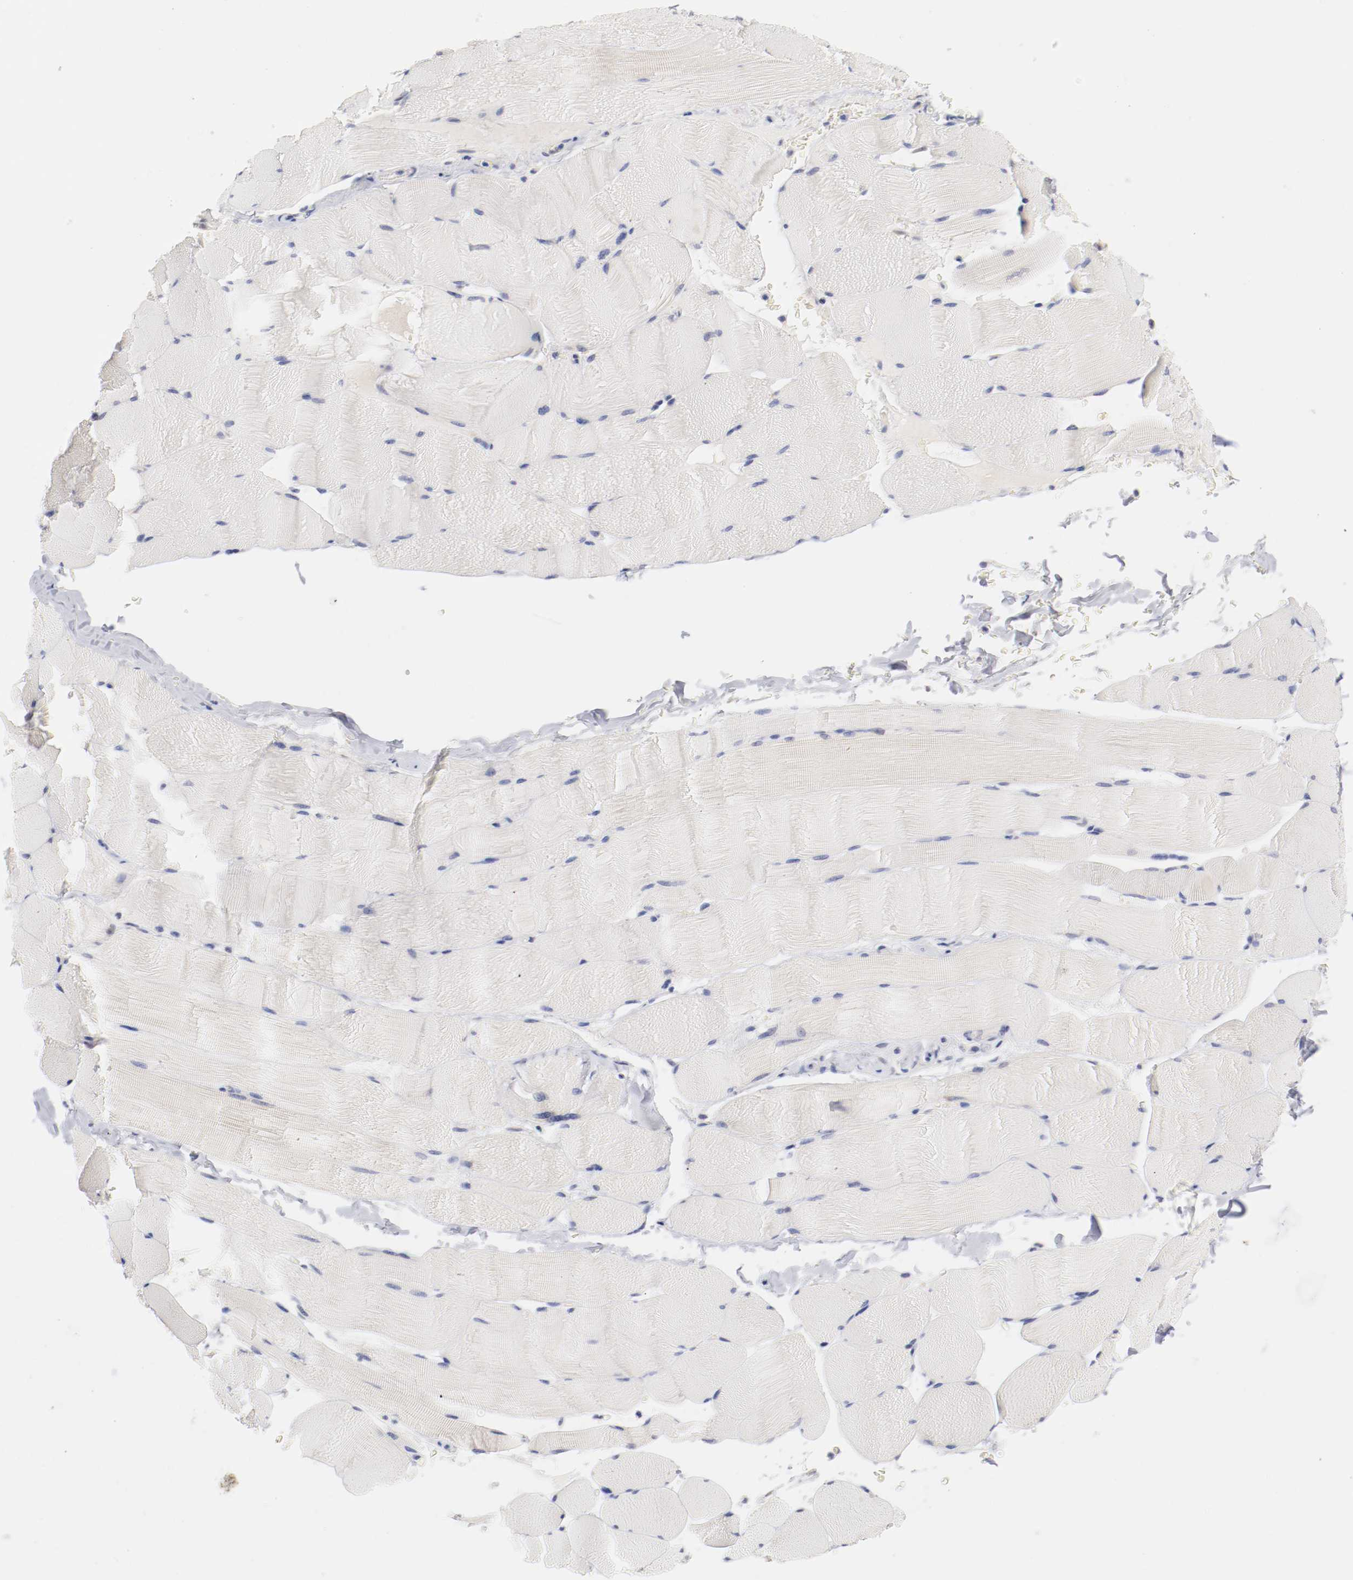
{"staining": {"intensity": "negative", "quantity": "none", "location": "none"}, "tissue": "skeletal muscle", "cell_type": "Myocytes", "image_type": "normal", "snomed": [{"axis": "morphology", "description": "Normal tissue, NOS"}, {"axis": "topography", "description": "Skeletal muscle"}], "caption": "Human skeletal muscle stained for a protein using IHC displays no positivity in myocytes.", "gene": "SETD3", "patient": {"sex": "male", "age": 62}}